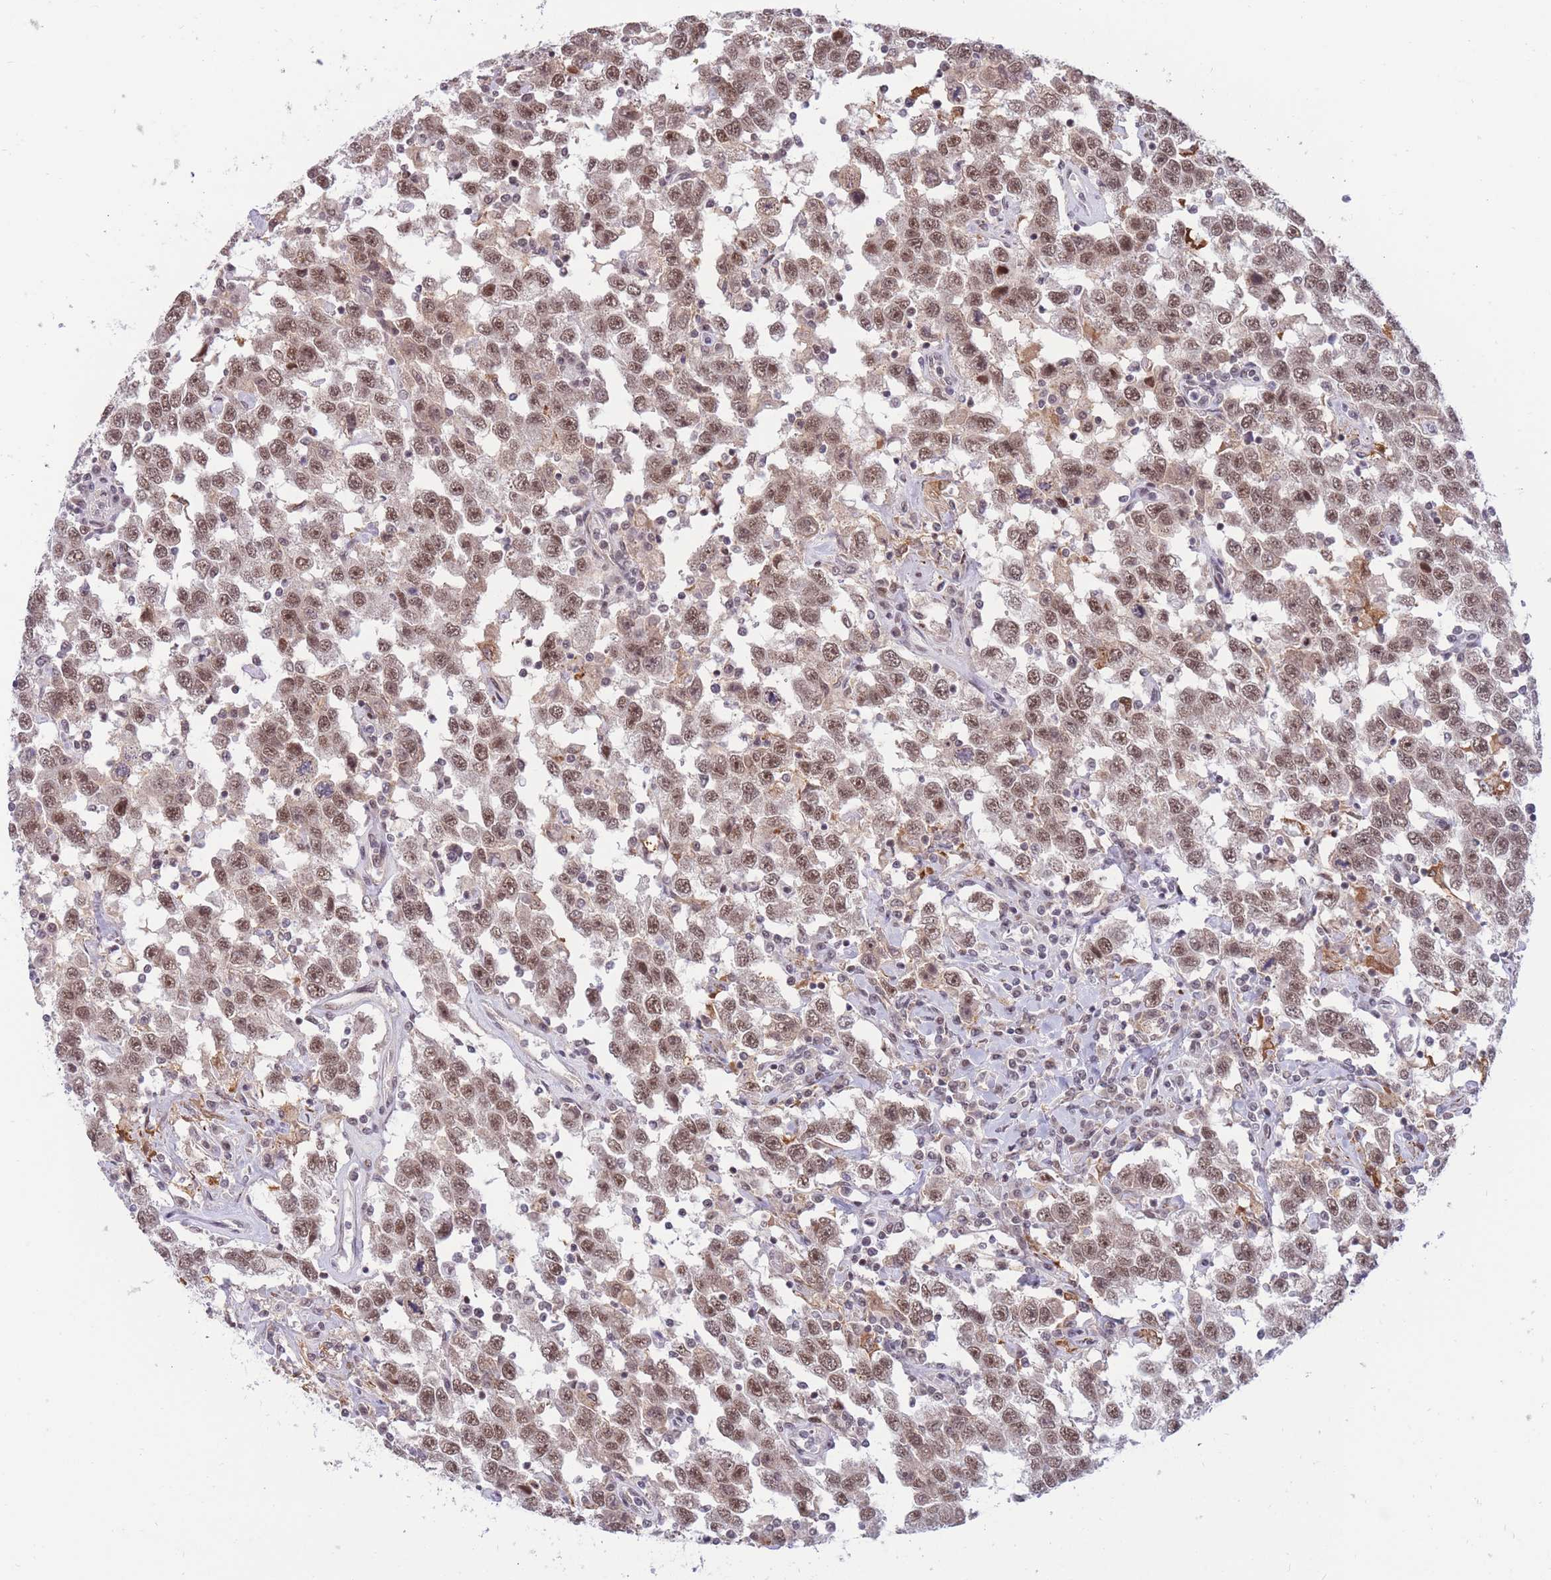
{"staining": {"intensity": "moderate", "quantity": ">75%", "location": "nuclear"}, "tissue": "testis cancer", "cell_type": "Tumor cells", "image_type": "cancer", "snomed": [{"axis": "morphology", "description": "Seminoma, NOS"}, {"axis": "topography", "description": "Testis"}], "caption": "Testis cancer (seminoma) stained with a brown dye exhibits moderate nuclear positive staining in approximately >75% of tumor cells.", "gene": "TARBP2", "patient": {"sex": "male", "age": 41}}